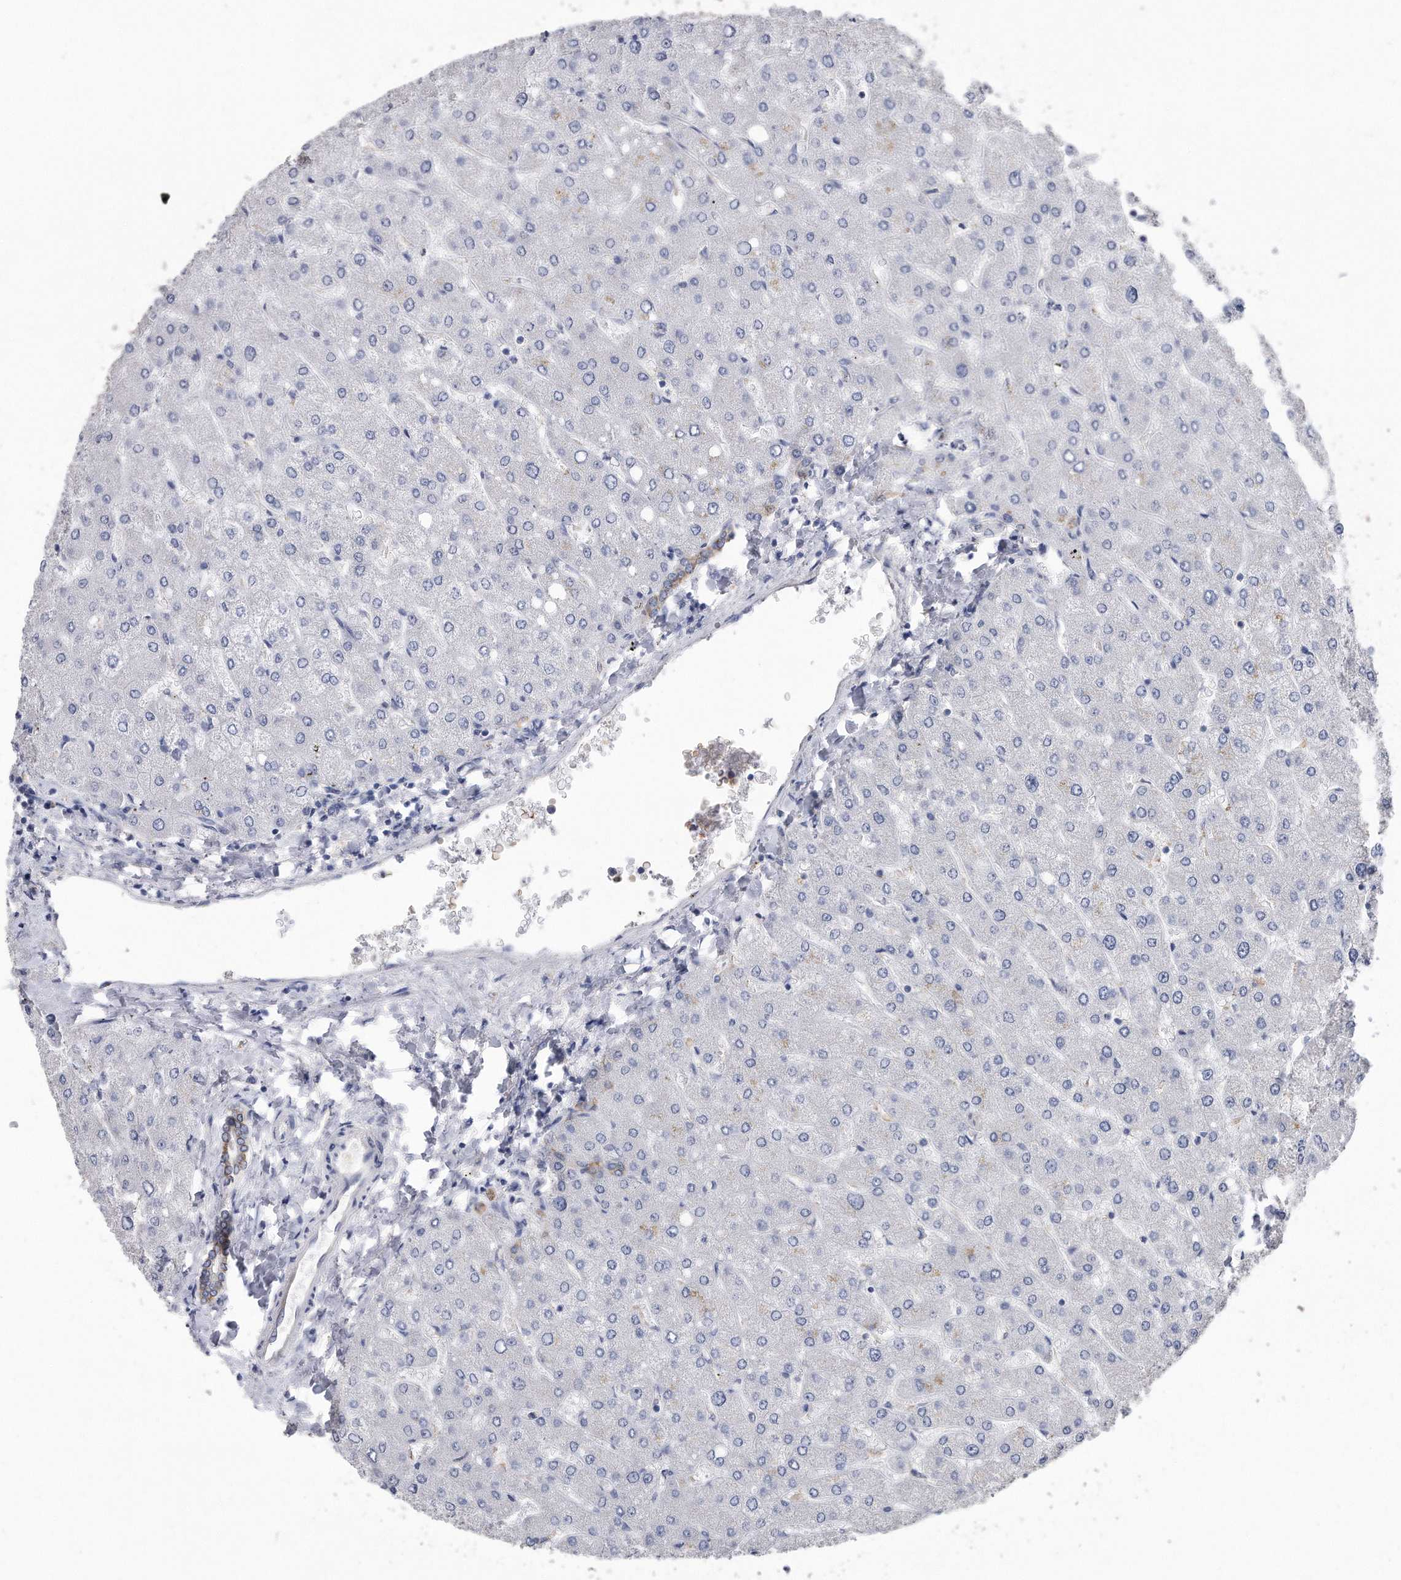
{"staining": {"intensity": "moderate", "quantity": "25%-75%", "location": "cytoplasmic/membranous"}, "tissue": "liver", "cell_type": "Cholangiocytes", "image_type": "normal", "snomed": [{"axis": "morphology", "description": "Normal tissue, NOS"}, {"axis": "topography", "description": "Liver"}], "caption": "Liver stained with DAB (3,3'-diaminobenzidine) immunohistochemistry demonstrates medium levels of moderate cytoplasmic/membranous positivity in approximately 25%-75% of cholangiocytes.", "gene": "CDCP1", "patient": {"sex": "male", "age": 55}}